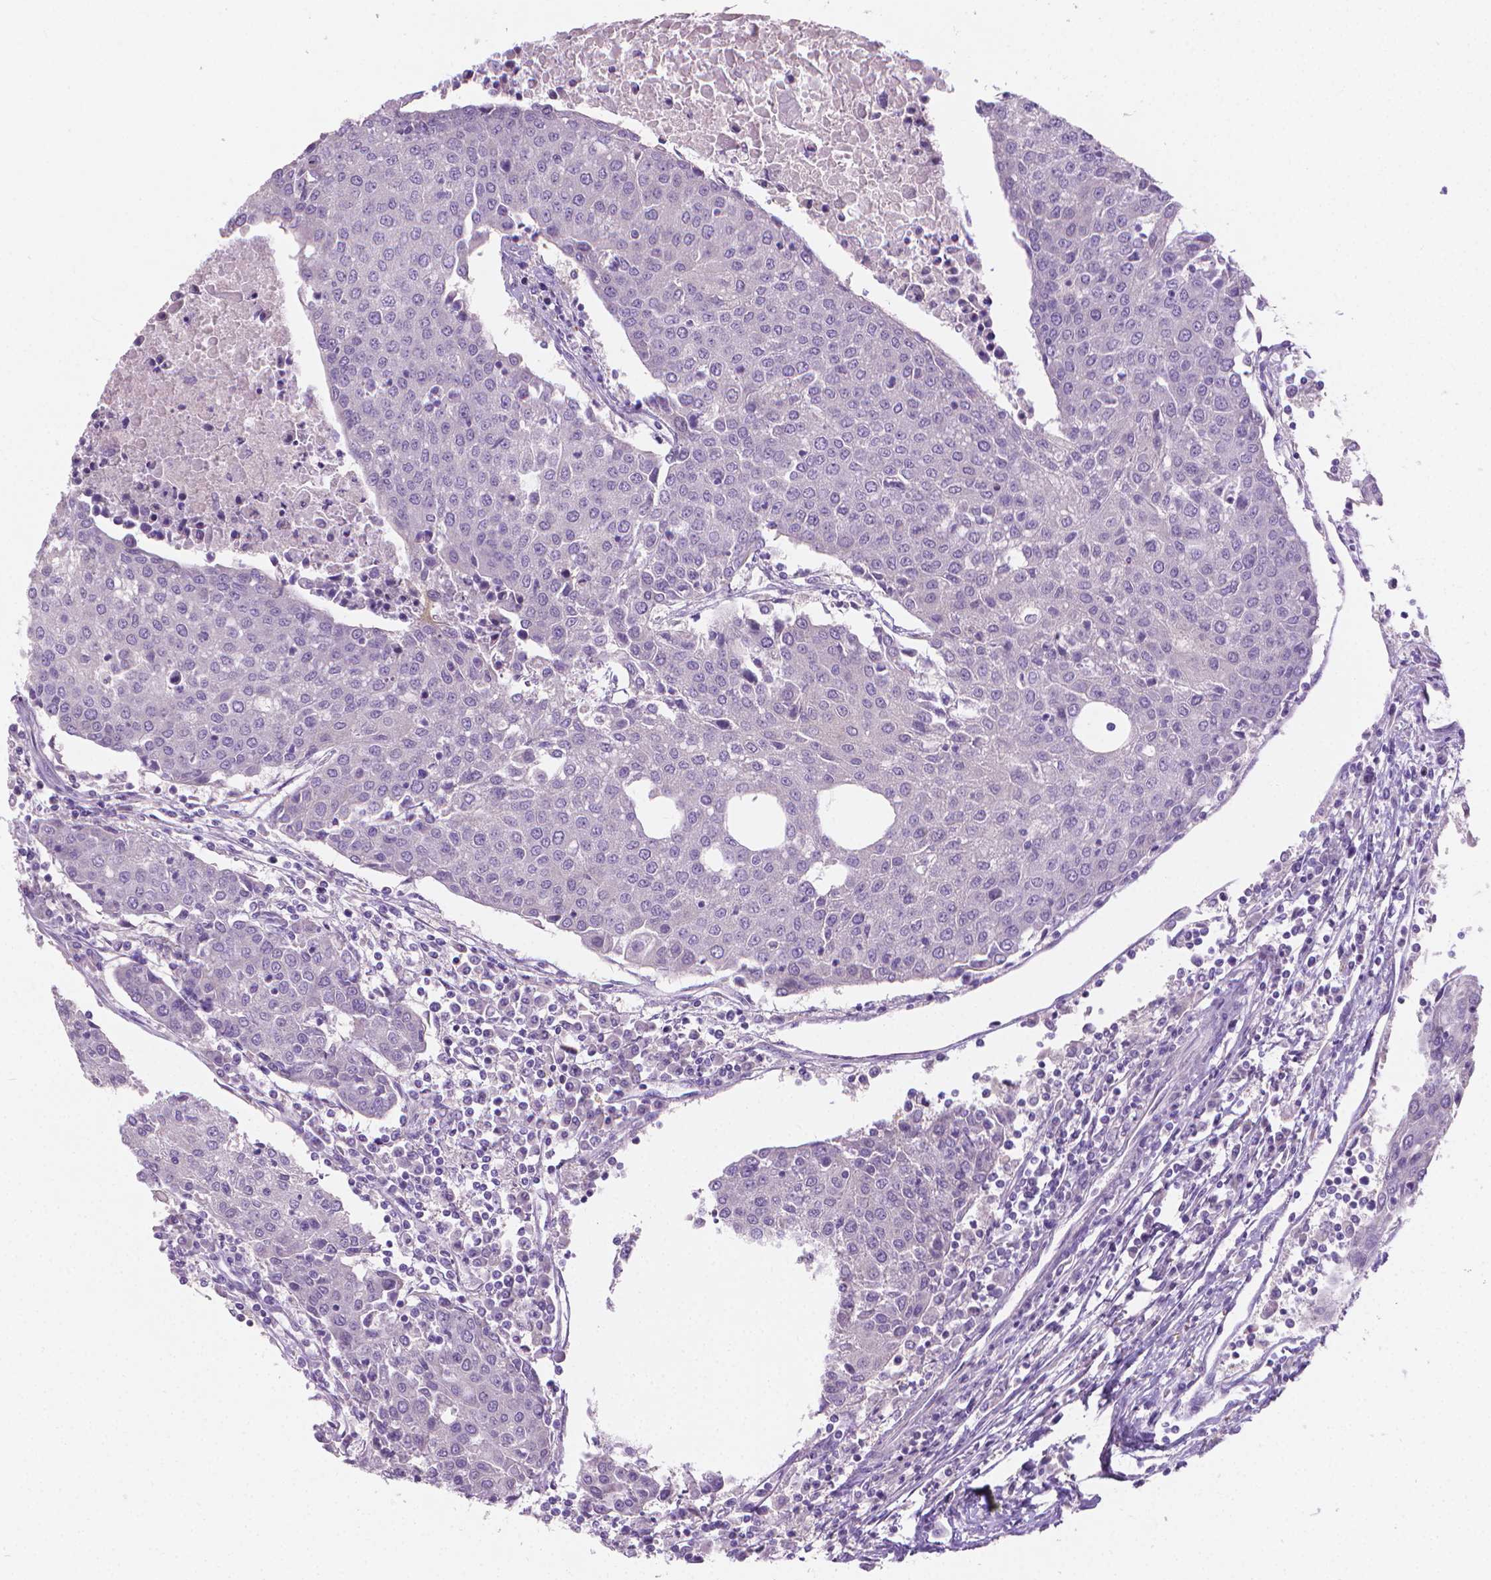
{"staining": {"intensity": "negative", "quantity": "none", "location": "none"}, "tissue": "urothelial cancer", "cell_type": "Tumor cells", "image_type": "cancer", "snomed": [{"axis": "morphology", "description": "Urothelial carcinoma, High grade"}, {"axis": "topography", "description": "Urinary bladder"}], "caption": "Human urothelial cancer stained for a protein using immunohistochemistry demonstrates no staining in tumor cells.", "gene": "GSDMA", "patient": {"sex": "female", "age": 85}}